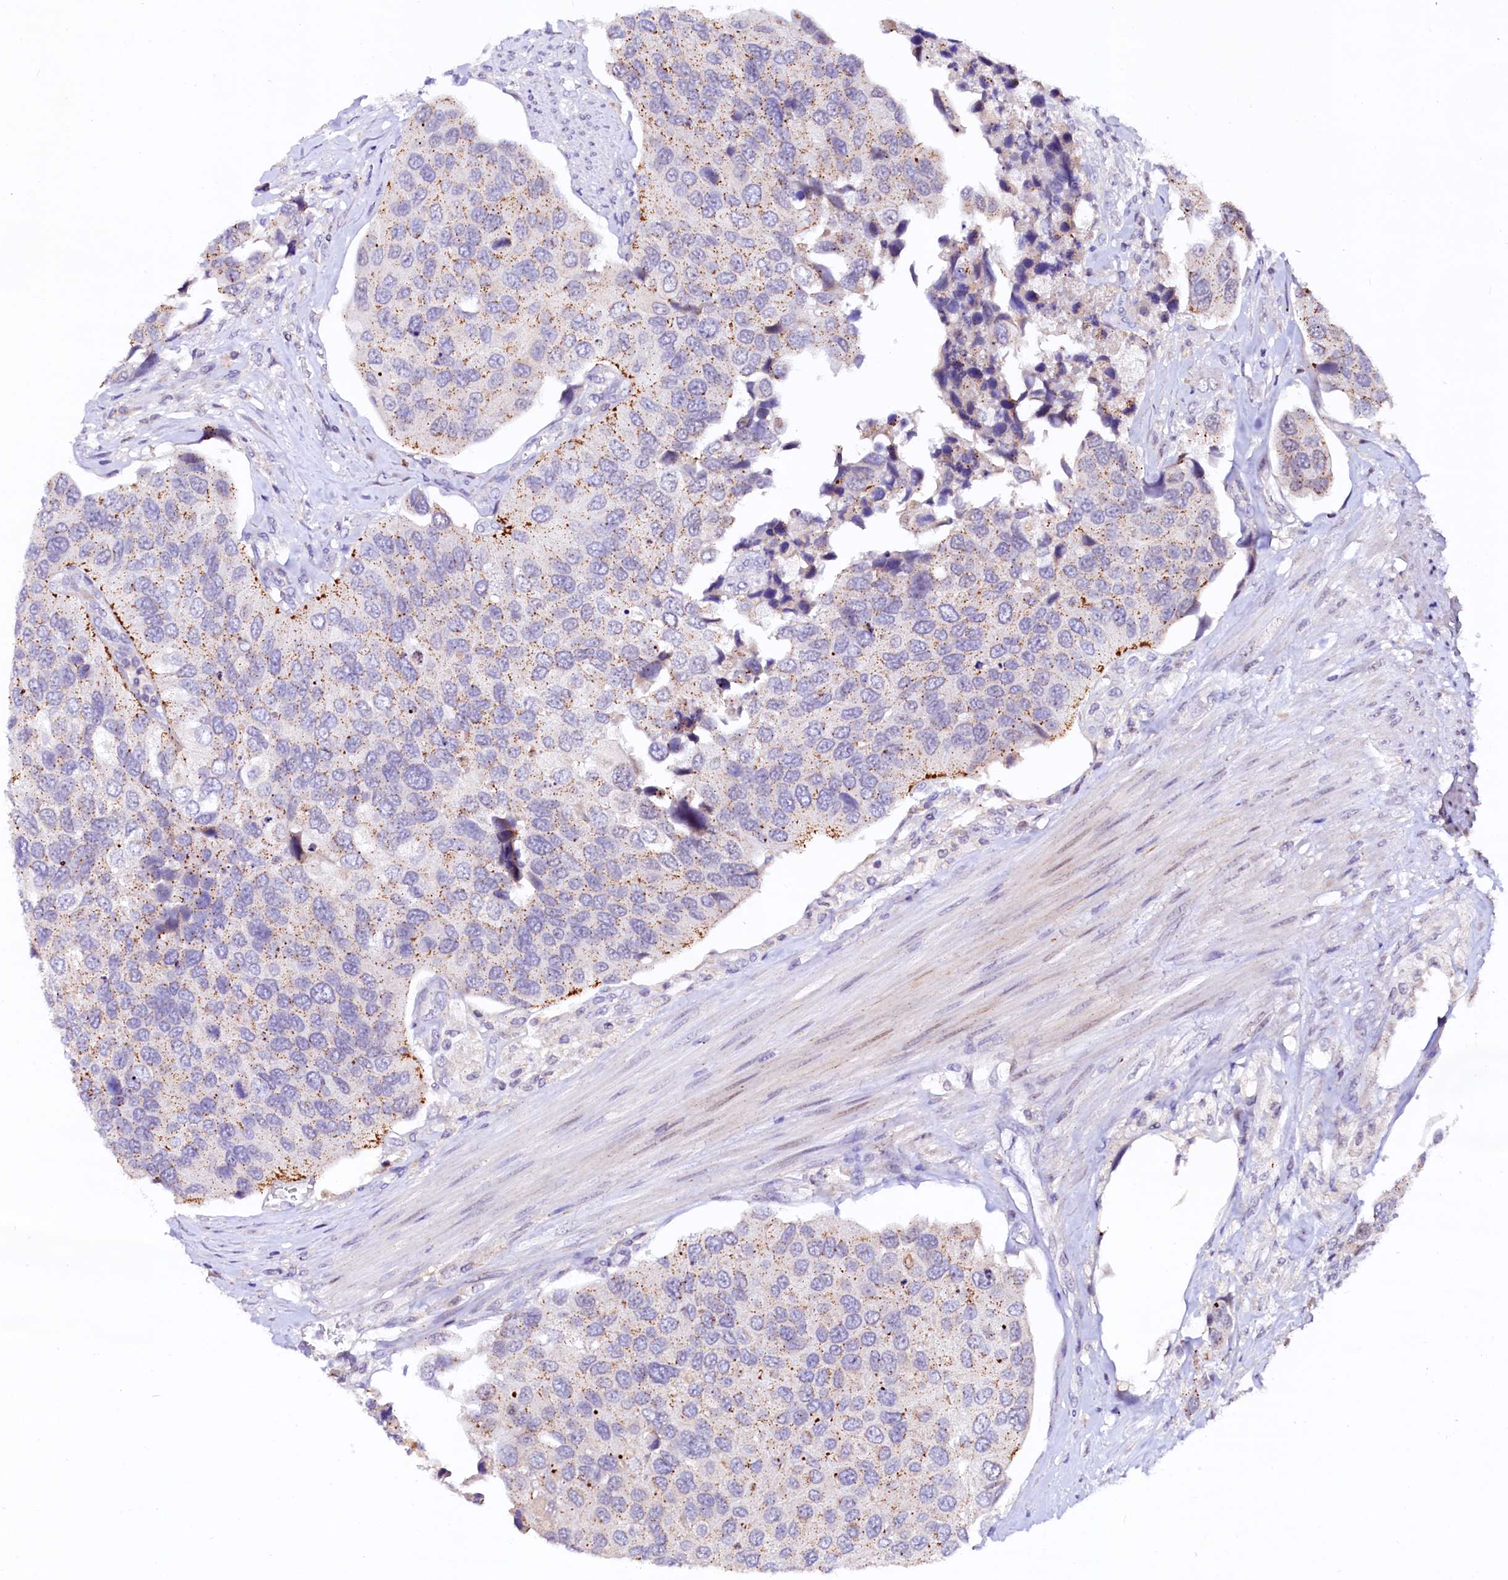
{"staining": {"intensity": "moderate", "quantity": "<25%", "location": "cytoplasmic/membranous"}, "tissue": "urothelial cancer", "cell_type": "Tumor cells", "image_type": "cancer", "snomed": [{"axis": "morphology", "description": "Urothelial carcinoma, High grade"}, {"axis": "topography", "description": "Urinary bladder"}], "caption": "Tumor cells exhibit moderate cytoplasmic/membranous positivity in approximately <25% of cells in urothelial cancer.", "gene": "NALF1", "patient": {"sex": "male", "age": 74}}